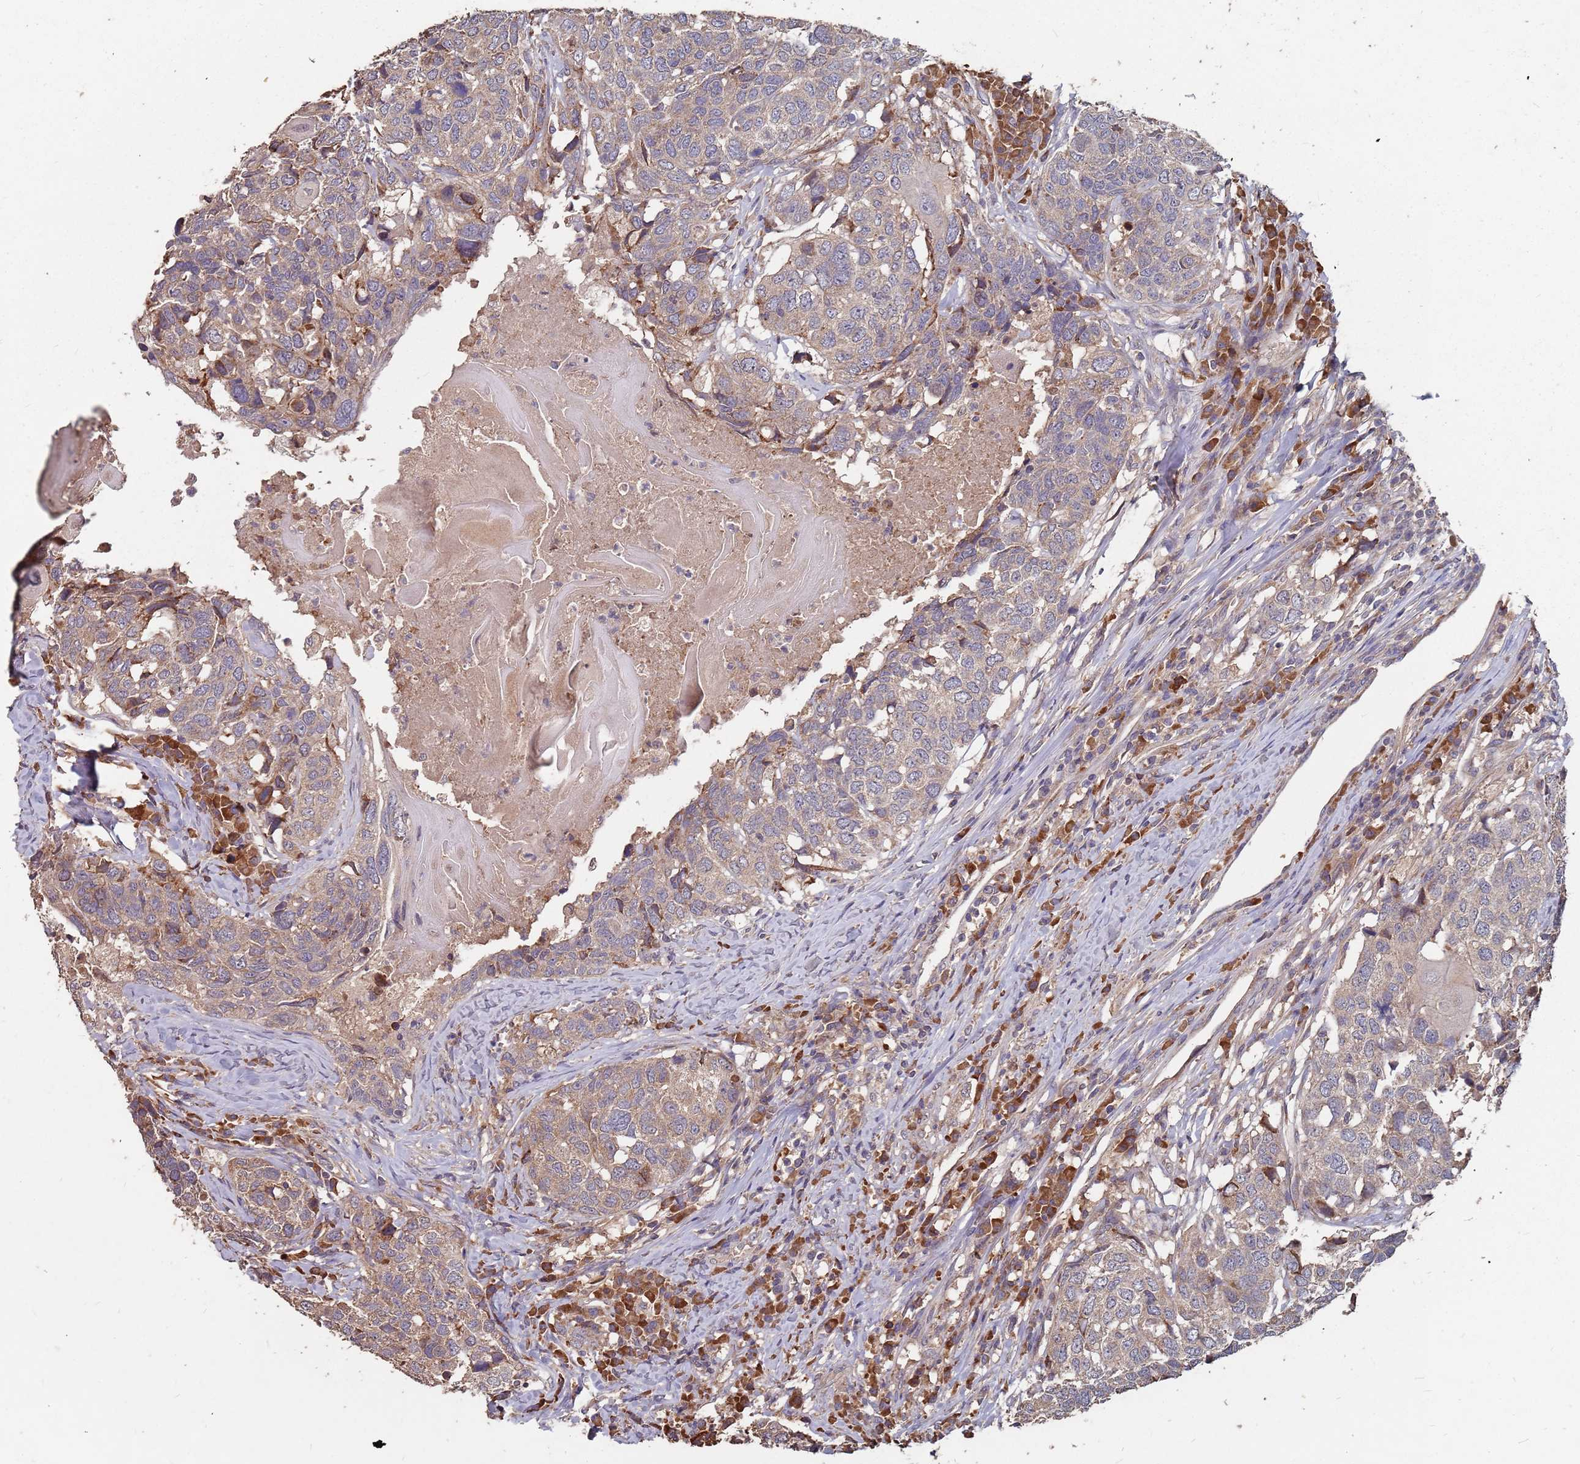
{"staining": {"intensity": "weak", "quantity": ">75%", "location": "cytoplasmic/membranous"}, "tissue": "head and neck cancer", "cell_type": "Tumor cells", "image_type": "cancer", "snomed": [{"axis": "morphology", "description": "Squamous cell carcinoma, NOS"}, {"axis": "topography", "description": "Head-Neck"}], "caption": "A high-resolution photomicrograph shows IHC staining of head and neck cancer (squamous cell carcinoma), which exhibits weak cytoplasmic/membranous staining in approximately >75% of tumor cells. The staining was performed using DAB to visualize the protein expression in brown, while the nuclei were stained in blue with hematoxylin (Magnification: 20x).", "gene": "ATG5", "patient": {"sex": "male", "age": 66}}